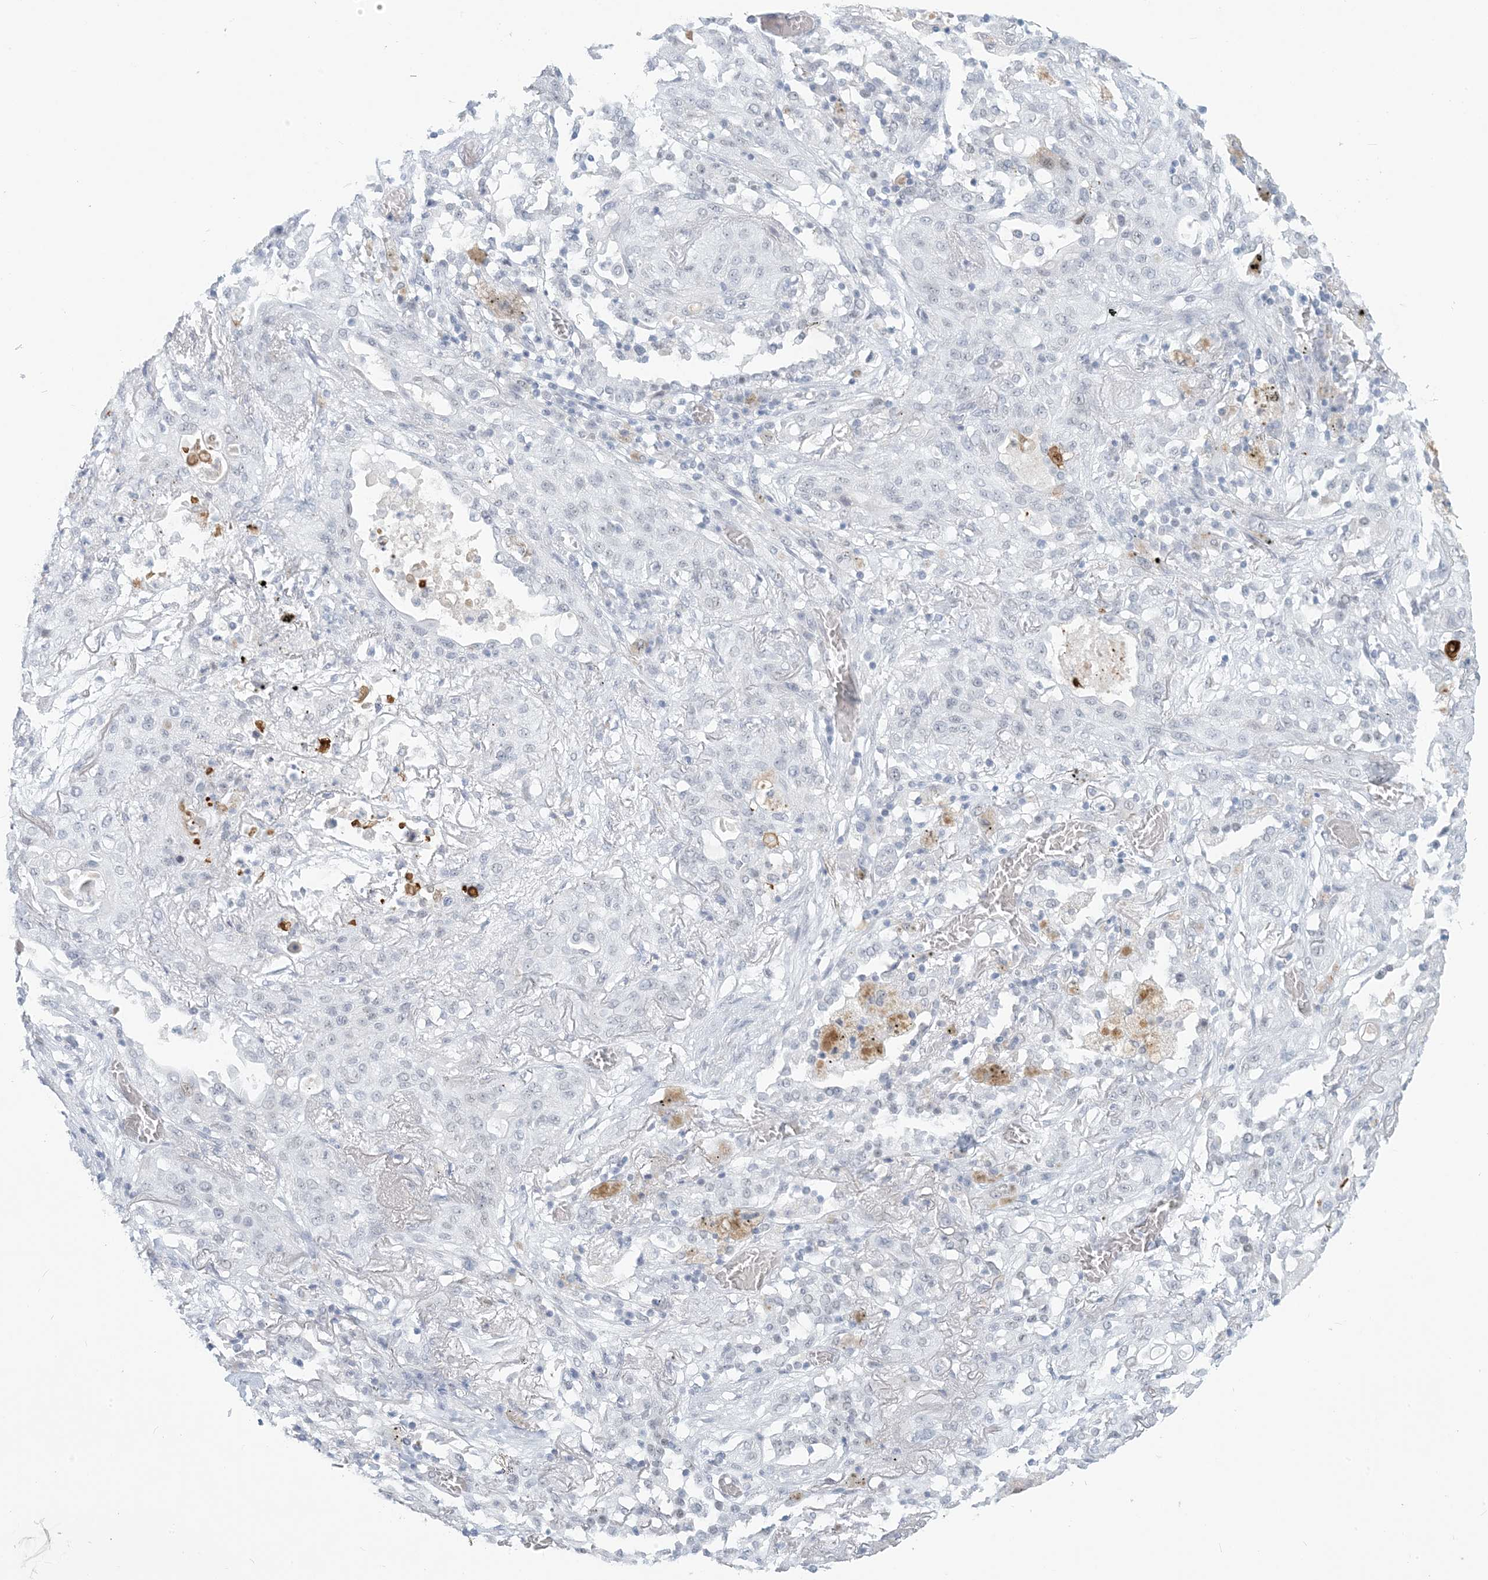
{"staining": {"intensity": "negative", "quantity": "none", "location": "none"}, "tissue": "lung cancer", "cell_type": "Tumor cells", "image_type": "cancer", "snomed": [{"axis": "morphology", "description": "Squamous cell carcinoma, NOS"}, {"axis": "topography", "description": "Lung"}], "caption": "A photomicrograph of squamous cell carcinoma (lung) stained for a protein reveals no brown staining in tumor cells.", "gene": "SCML1", "patient": {"sex": "female", "age": 47}}